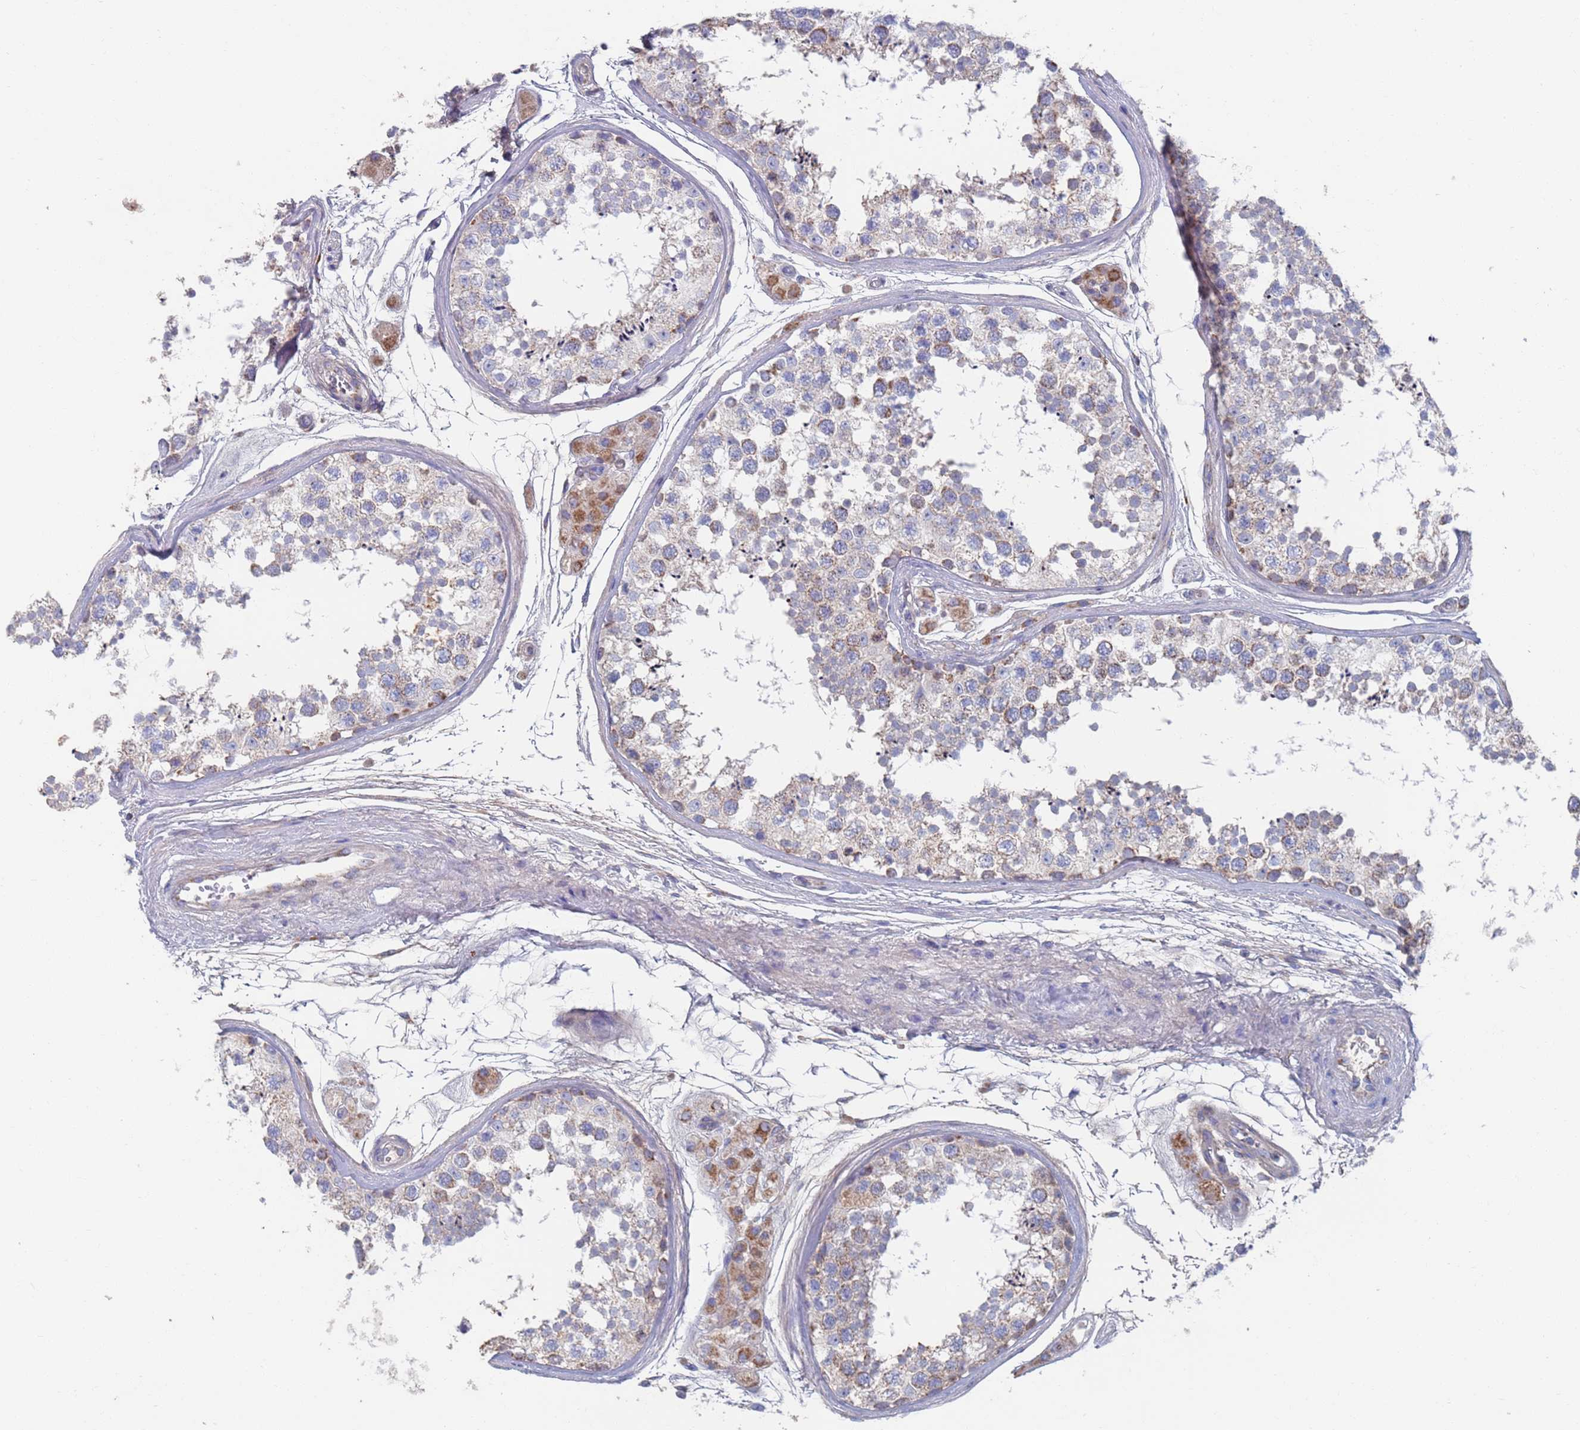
{"staining": {"intensity": "moderate", "quantity": "<25%", "location": "cytoplasmic/membranous"}, "tissue": "testis", "cell_type": "Cells in seminiferous ducts", "image_type": "normal", "snomed": [{"axis": "morphology", "description": "Normal tissue, NOS"}, {"axis": "topography", "description": "Testis"}], "caption": "This image exhibits immunohistochemistry (IHC) staining of benign human testis, with low moderate cytoplasmic/membranous positivity in approximately <25% of cells in seminiferous ducts.", "gene": "MRPL22", "patient": {"sex": "male", "age": 56}}